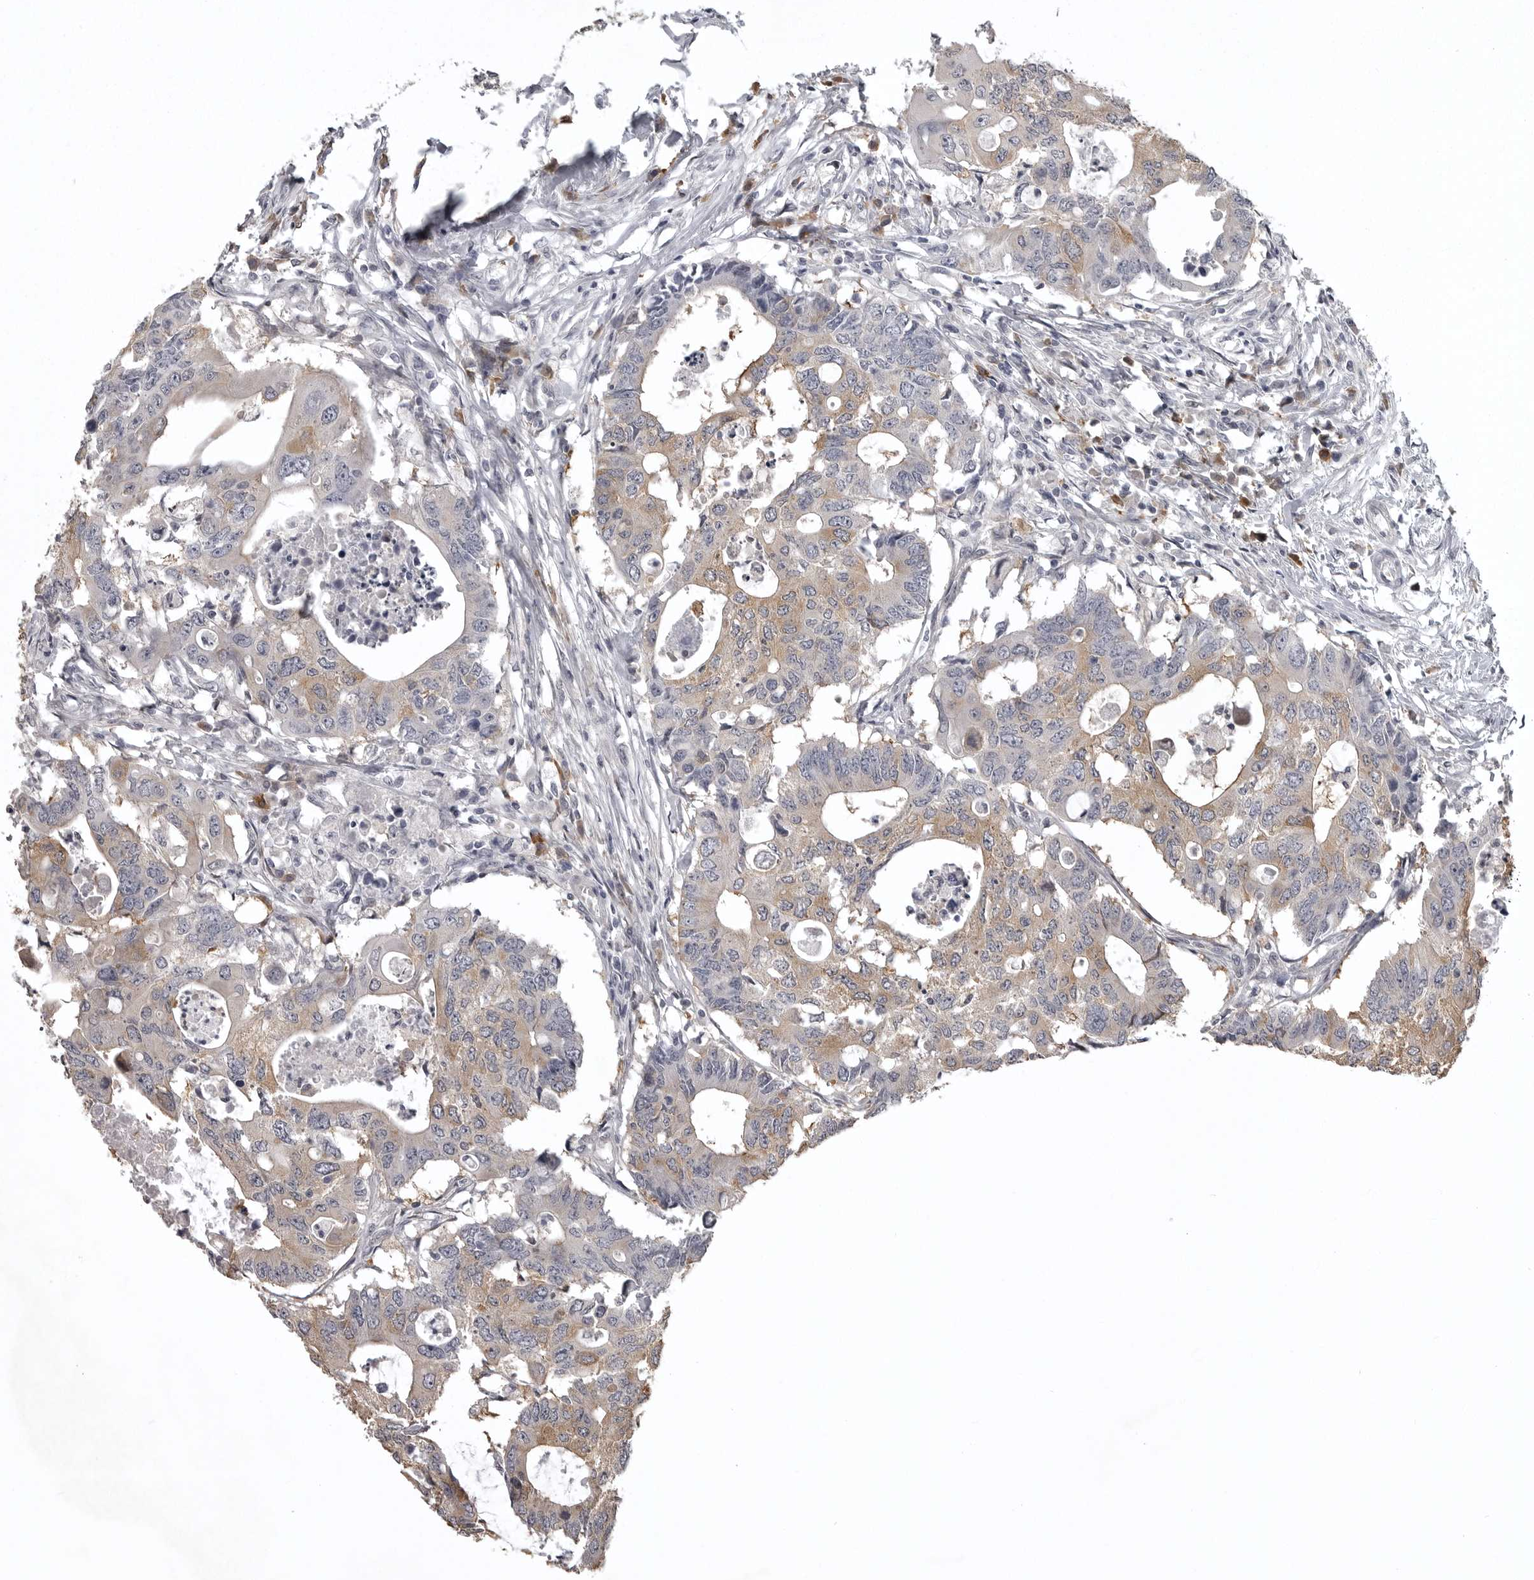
{"staining": {"intensity": "weak", "quantity": "25%-75%", "location": "cytoplasmic/membranous"}, "tissue": "colorectal cancer", "cell_type": "Tumor cells", "image_type": "cancer", "snomed": [{"axis": "morphology", "description": "Adenocarcinoma, NOS"}, {"axis": "topography", "description": "Colon"}], "caption": "Protein expression analysis of human adenocarcinoma (colorectal) reveals weak cytoplasmic/membranous staining in about 25%-75% of tumor cells.", "gene": "SNX16", "patient": {"sex": "male", "age": 71}}